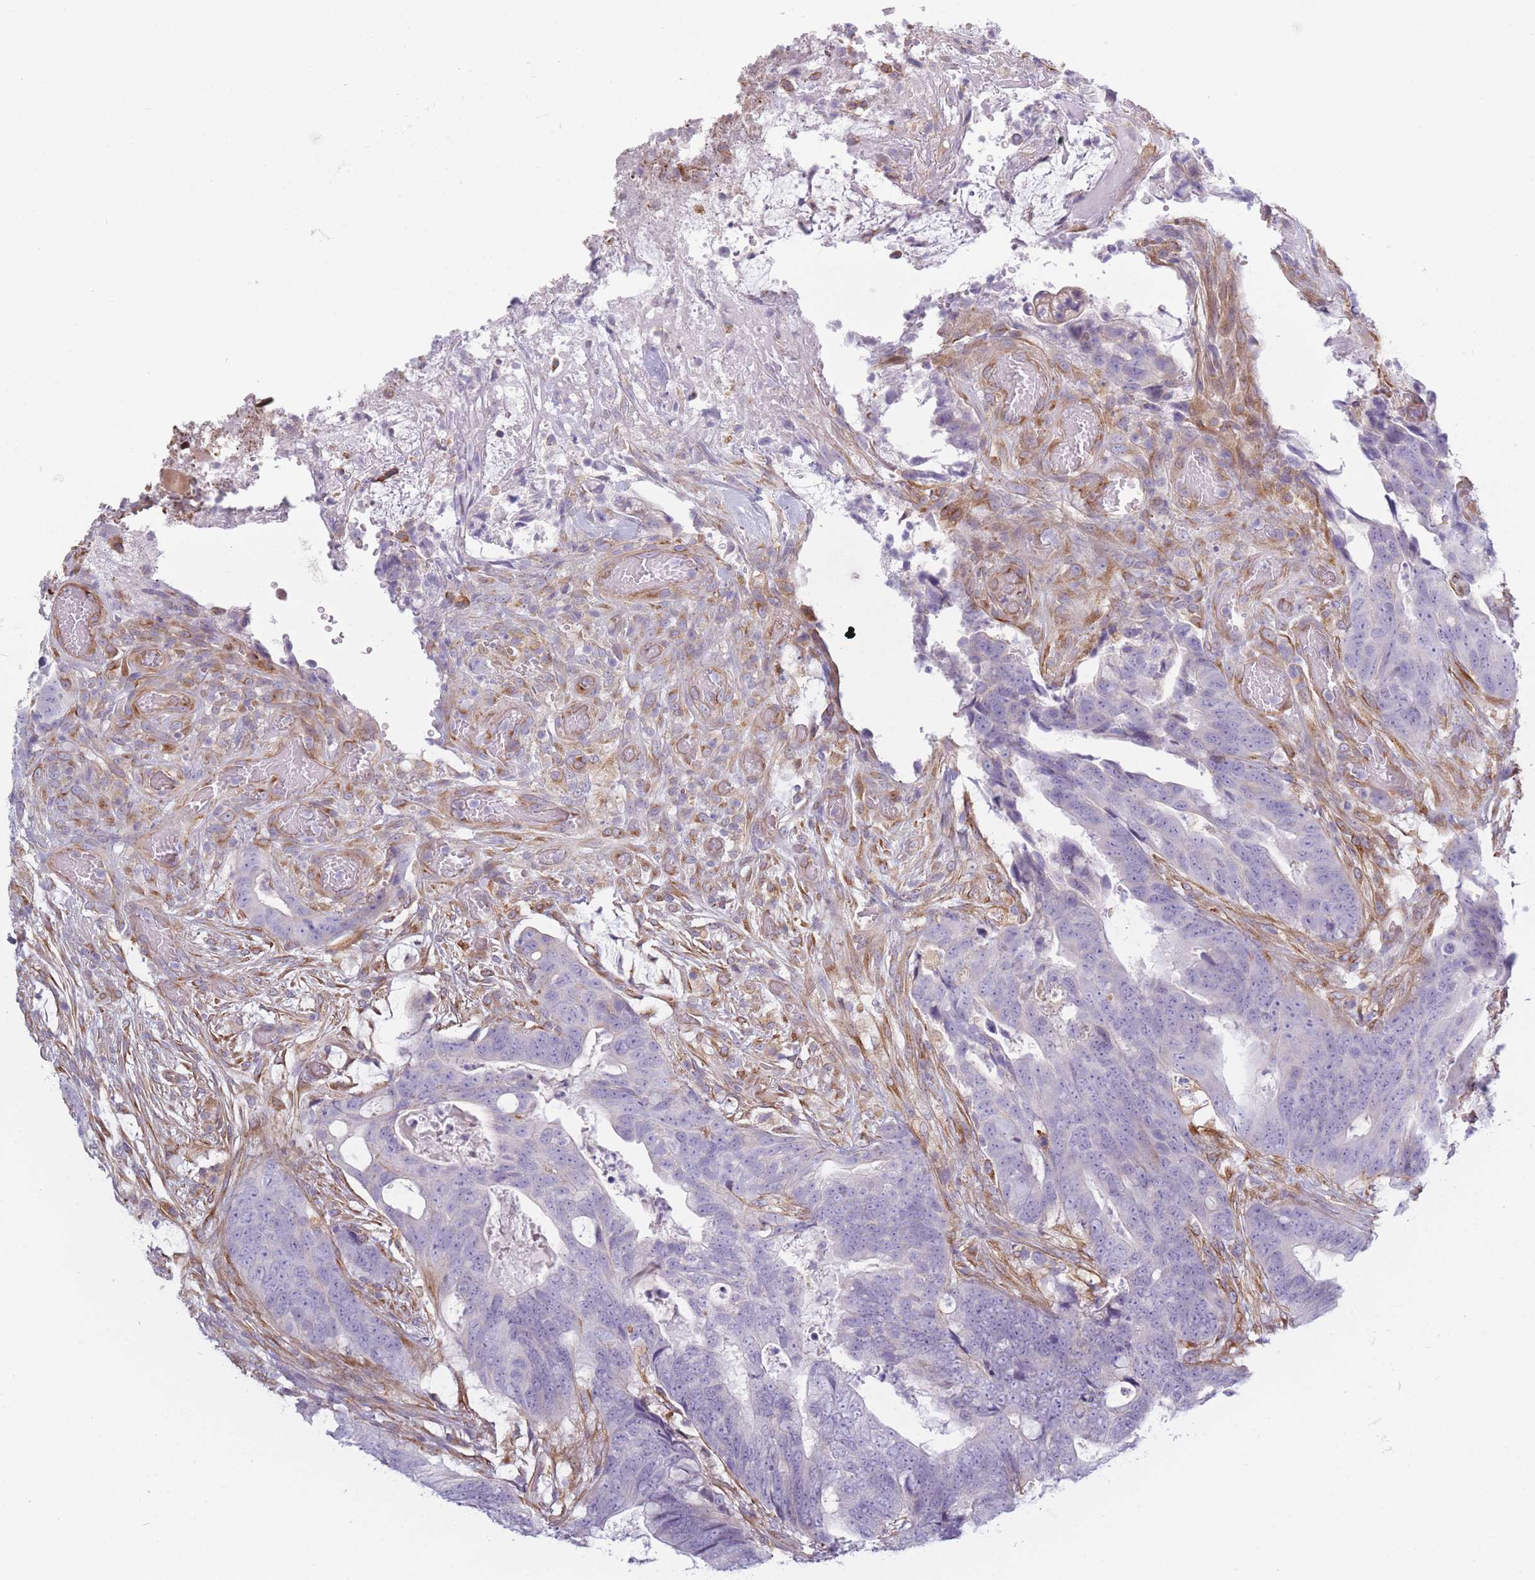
{"staining": {"intensity": "negative", "quantity": "none", "location": "none"}, "tissue": "colorectal cancer", "cell_type": "Tumor cells", "image_type": "cancer", "snomed": [{"axis": "morphology", "description": "Adenocarcinoma, NOS"}, {"axis": "topography", "description": "Colon"}], "caption": "Tumor cells show no significant protein staining in adenocarcinoma (colorectal).", "gene": "PLEKHG2", "patient": {"sex": "female", "age": 82}}